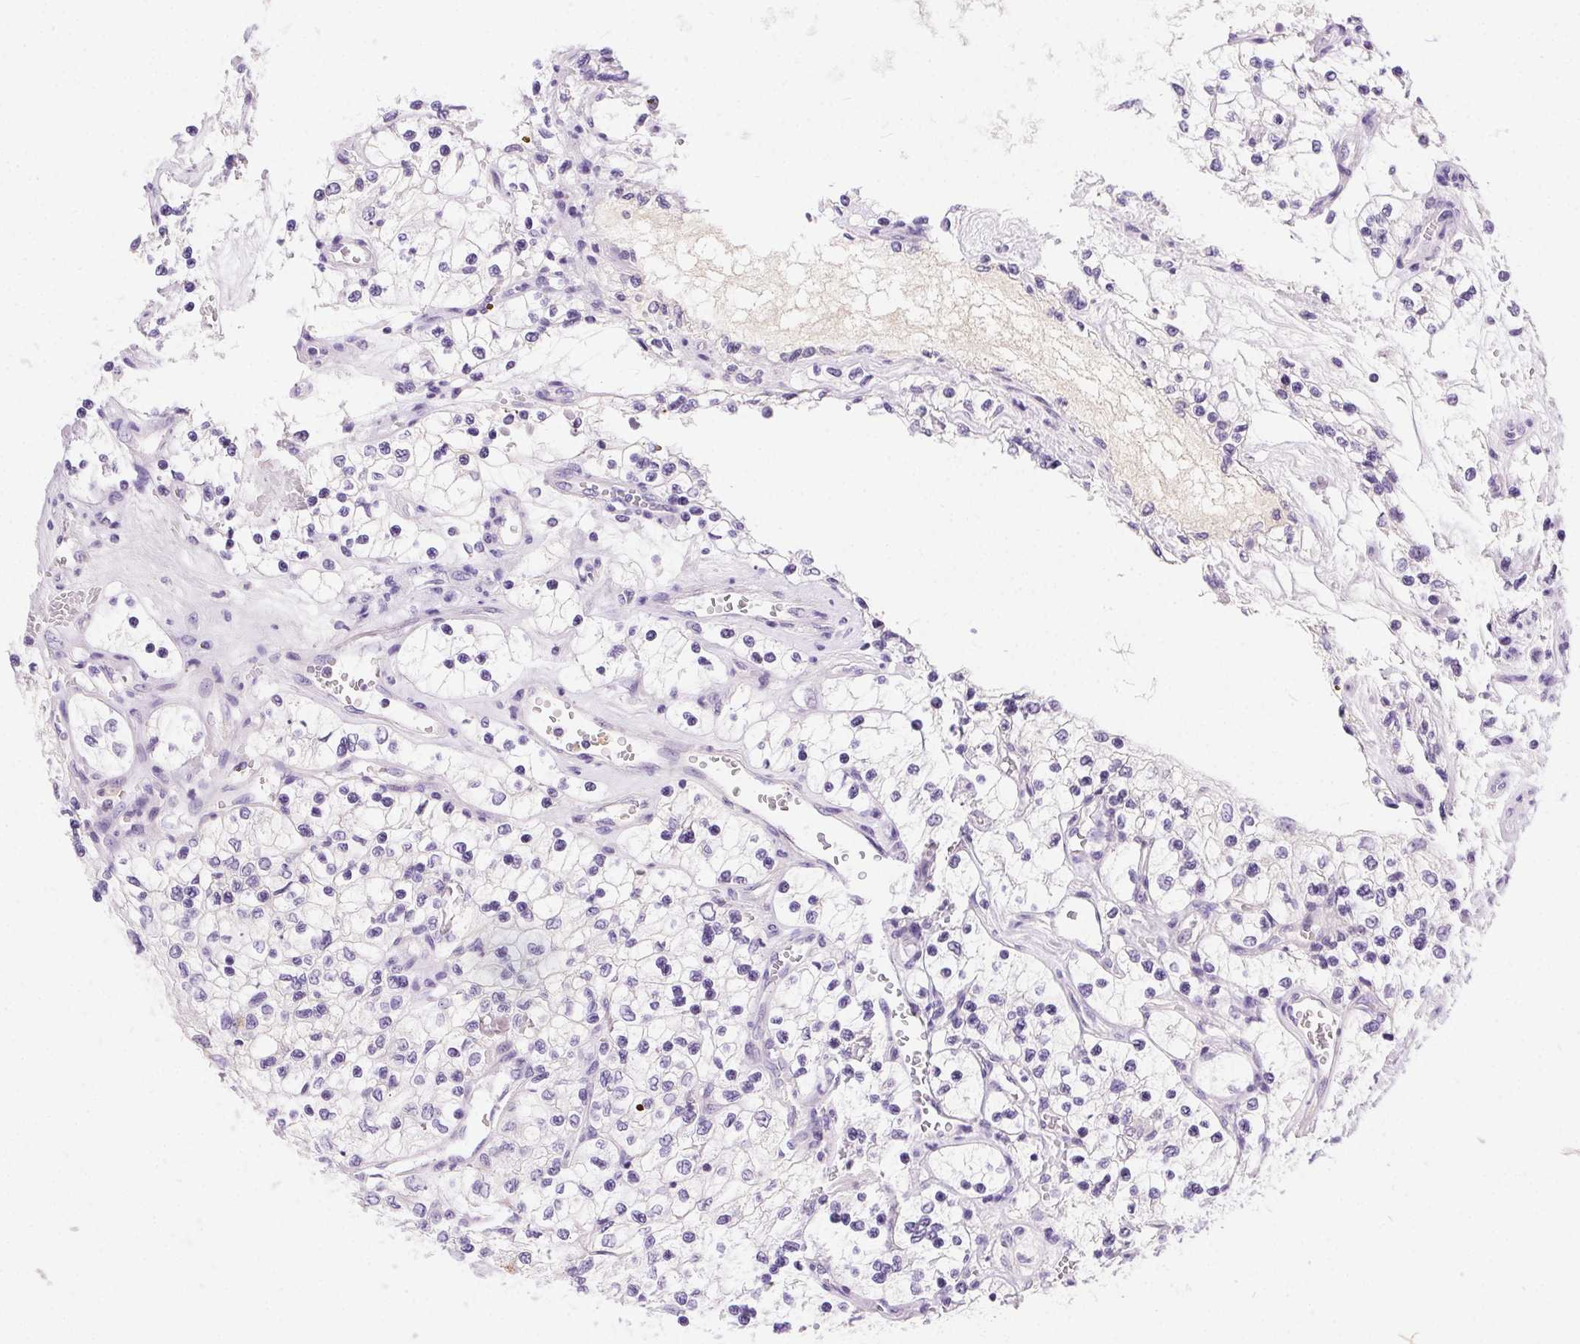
{"staining": {"intensity": "negative", "quantity": "none", "location": "none"}, "tissue": "renal cancer", "cell_type": "Tumor cells", "image_type": "cancer", "snomed": [{"axis": "morphology", "description": "Adenocarcinoma, NOS"}, {"axis": "topography", "description": "Kidney"}], "caption": "IHC image of neoplastic tissue: human renal adenocarcinoma stained with DAB (3,3'-diaminobenzidine) displays no significant protein positivity in tumor cells.", "gene": "SSTR4", "patient": {"sex": "female", "age": 69}}